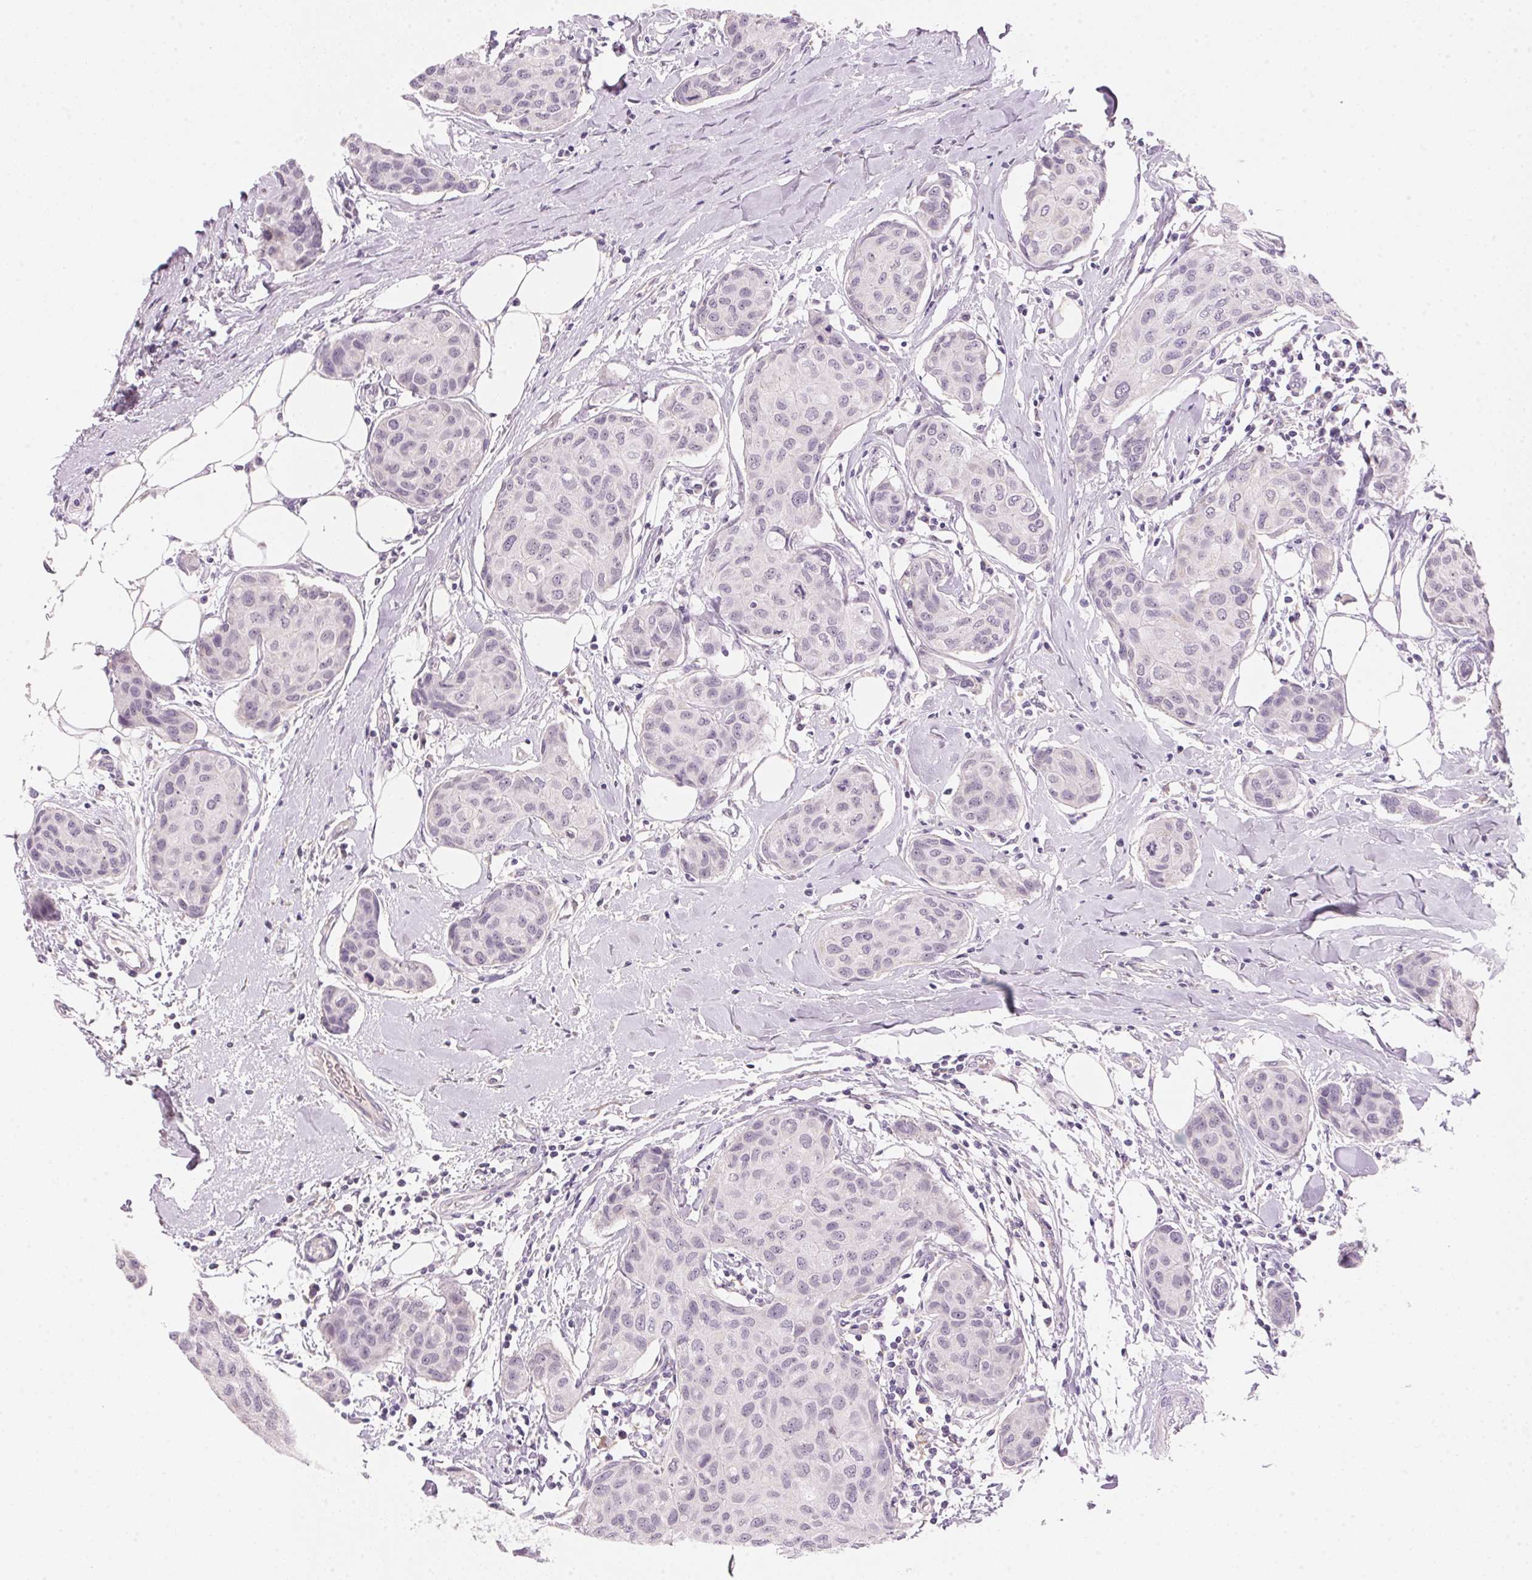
{"staining": {"intensity": "negative", "quantity": "none", "location": "none"}, "tissue": "breast cancer", "cell_type": "Tumor cells", "image_type": "cancer", "snomed": [{"axis": "morphology", "description": "Duct carcinoma"}, {"axis": "topography", "description": "Breast"}], "caption": "Photomicrograph shows no protein staining in tumor cells of breast cancer (invasive ductal carcinoma) tissue.", "gene": "CYP11B1", "patient": {"sex": "female", "age": 80}}